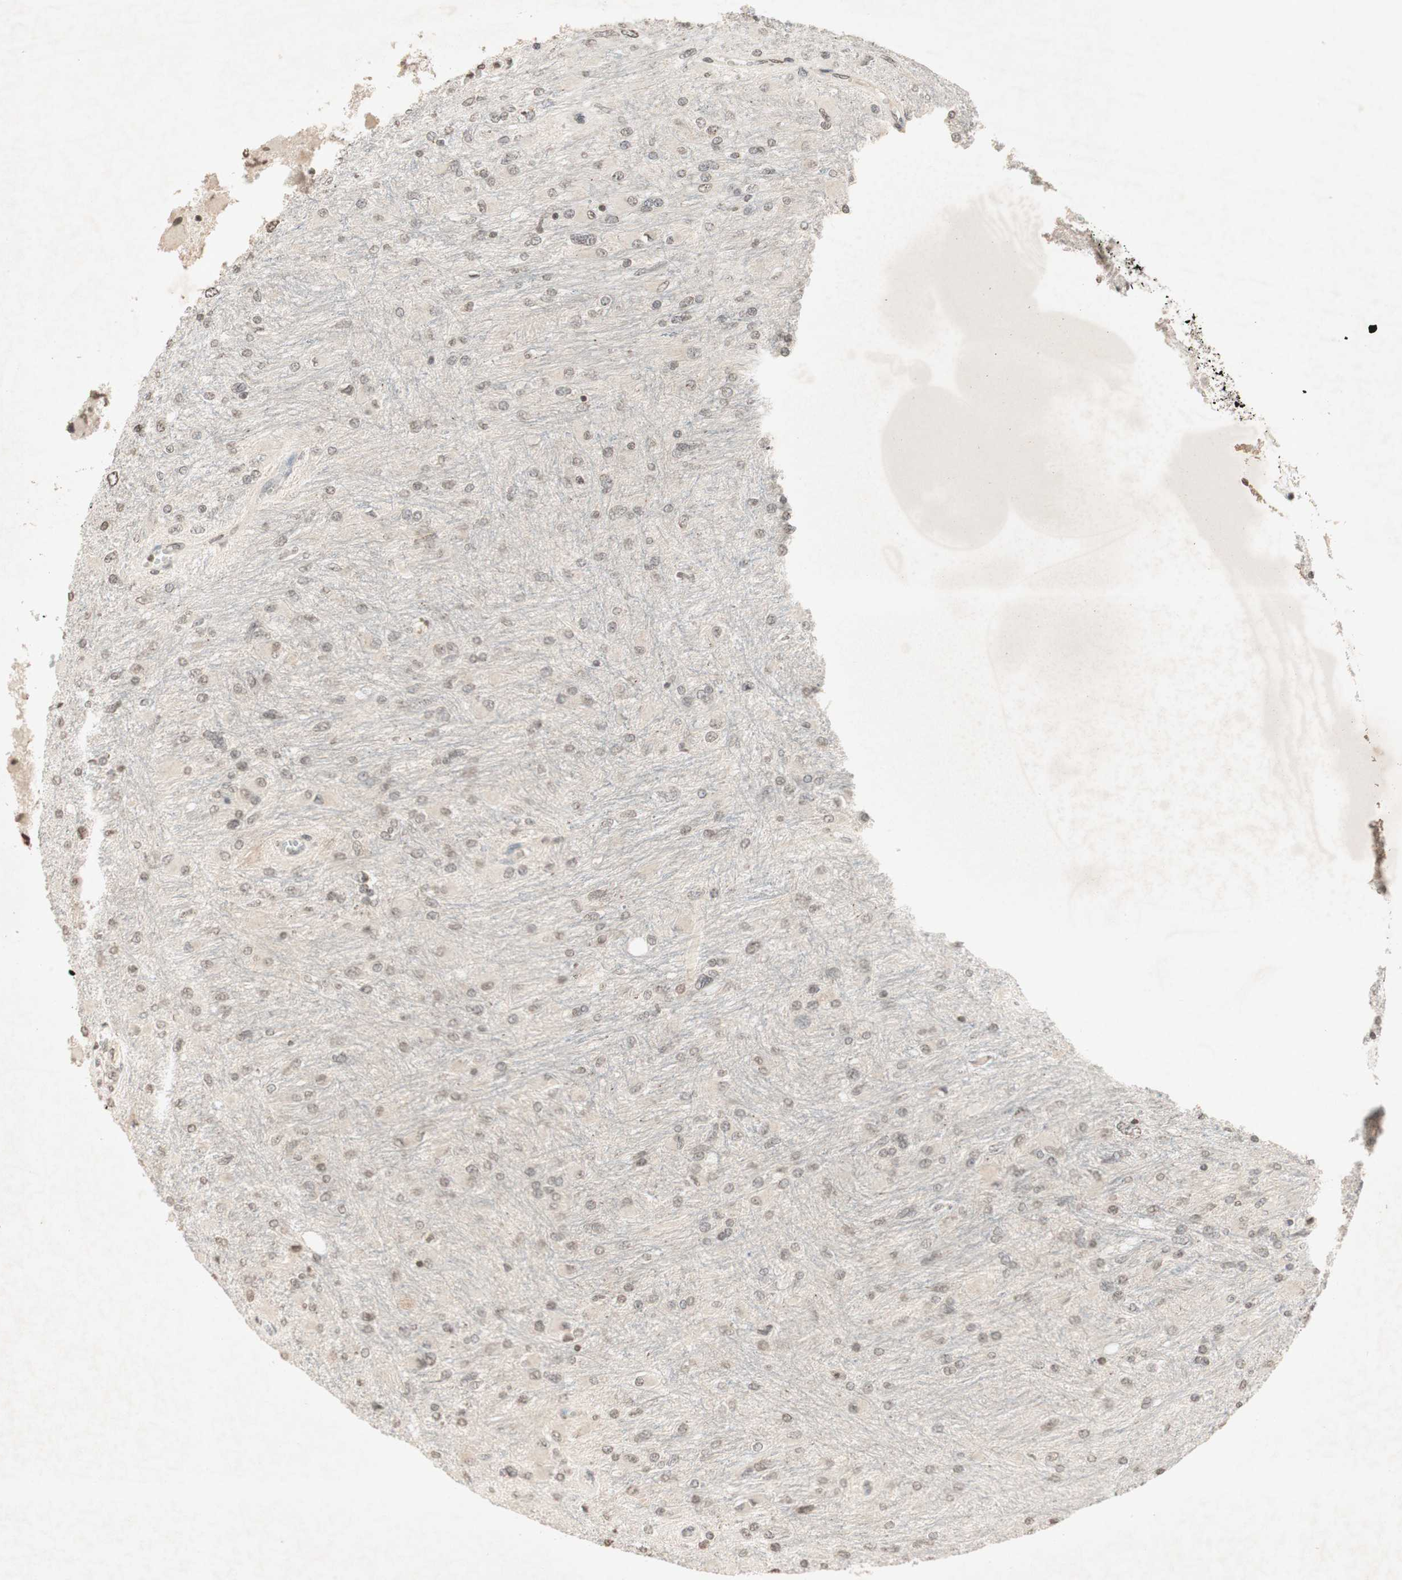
{"staining": {"intensity": "negative", "quantity": "none", "location": "none"}, "tissue": "glioma", "cell_type": "Tumor cells", "image_type": "cancer", "snomed": [{"axis": "morphology", "description": "Glioma, malignant, High grade"}, {"axis": "topography", "description": "Cerebral cortex"}], "caption": "DAB immunohistochemical staining of human glioma reveals no significant staining in tumor cells.", "gene": "GLI1", "patient": {"sex": "female", "age": 36}}